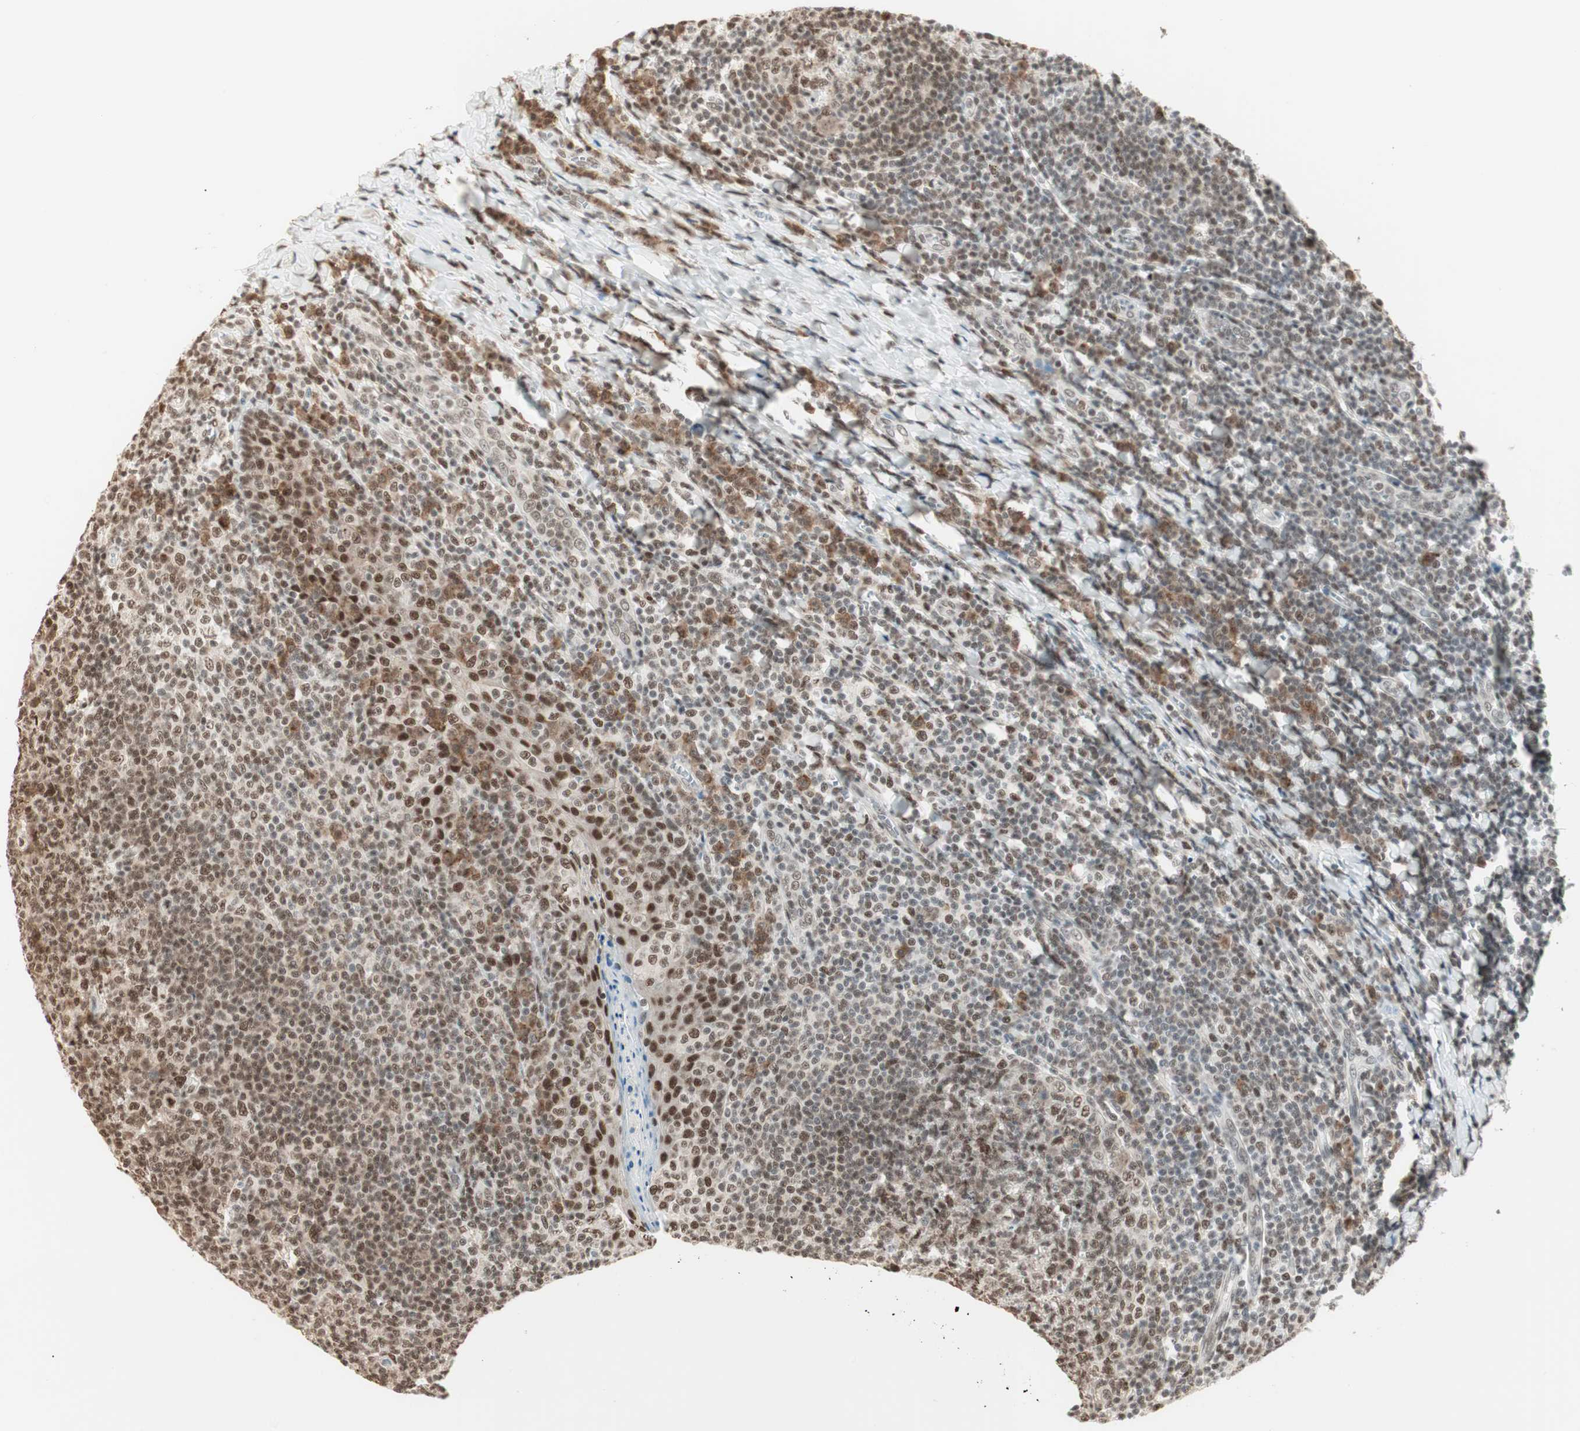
{"staining": {"intensity": "moderate", "quantity": ">75%", "location": "cytoplasmic/membranous"}, "tissue": "tonsil", "cell_type": "Germinal center cells", "image_type": "normal", "snomed": [{"axis": "morphology", "description": "Normal tissue, NOS"}, {"axis": "topography", "description": "Tonsil"}], "caption": "Moderate cytoplasmic/membranous protein expression is present in approximately >75% of germinal center cells in tonsil. Using DAB (3,3'-diaminobenzidine) (brown) and hematoxylin (blue) stains, captured at high magnification using brightfield microscopy.", "gene": "SMARCE1", "patient": {"sex": "male", "age": 31}}